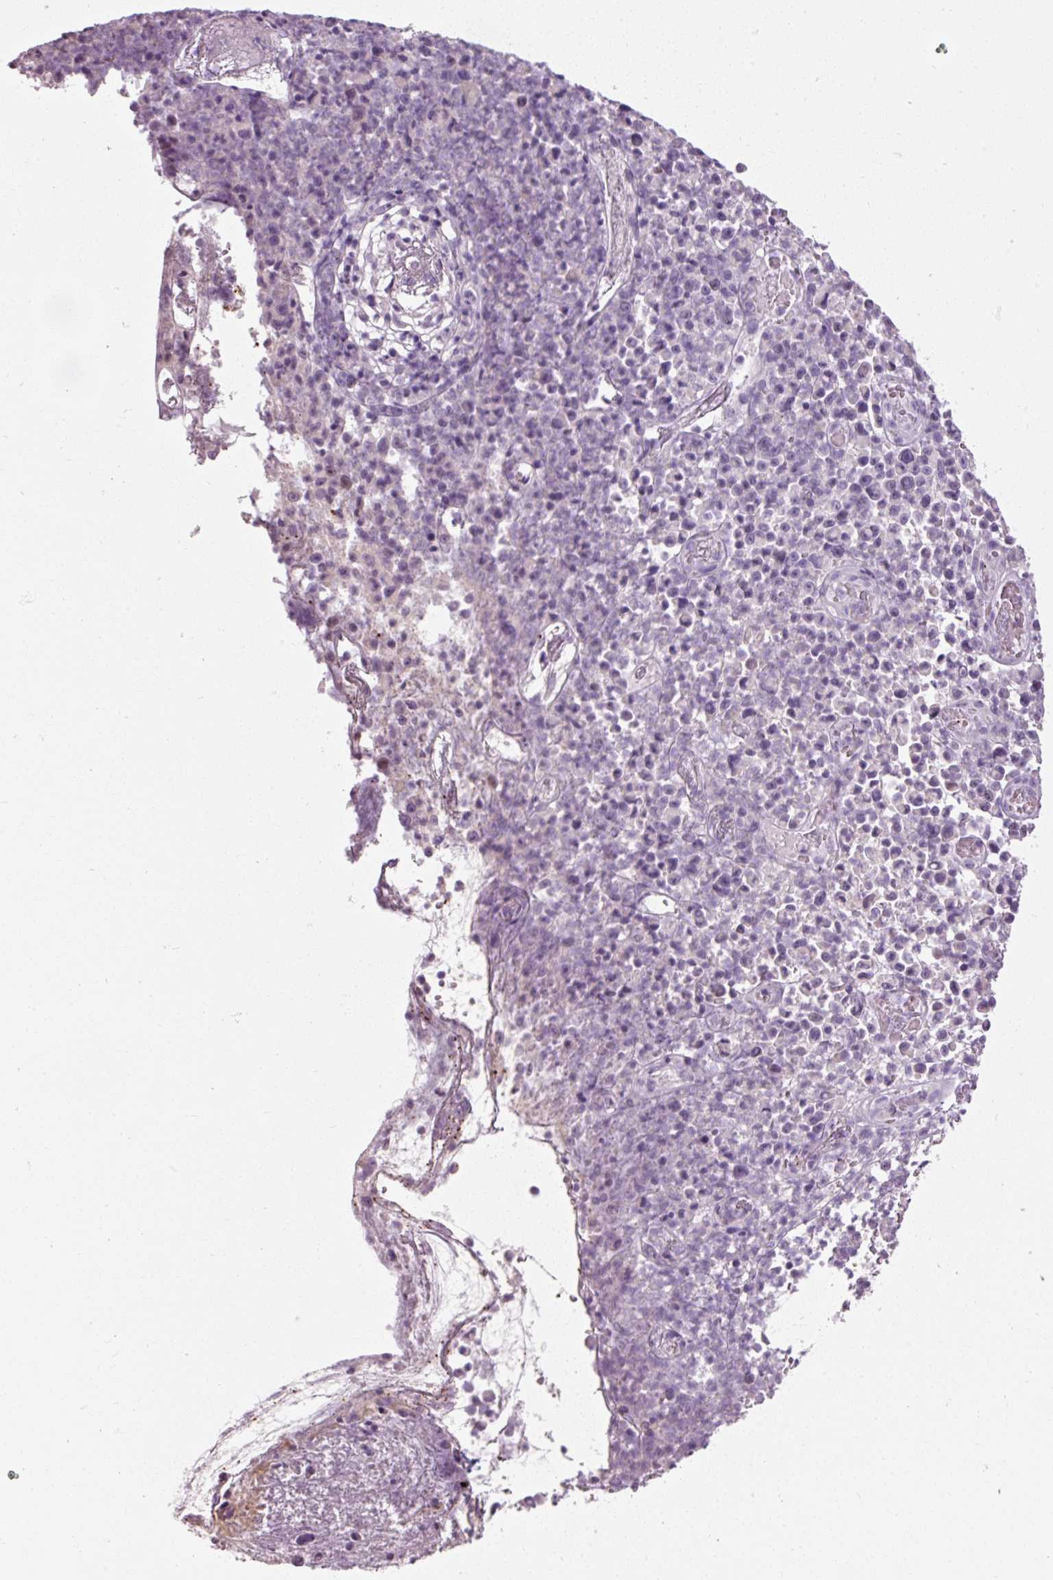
{"staining": {"intensity": "negative", "quantity": "none", "location": "none"}, "tissue": "melanoma", "cell_type": "Tumor cells", "image_type": "cancer", "snomed": [{"axis": "morphology", "description": "Malignant melanoma, NOS"}, {"axis": "topography", "description": "Skin"}], "caption": "The photomicrograph displays no staining of tumor cells in malignant melanoma.", "gene": "MUC5AC", "patient": {"sex": "female", "age": 82}}